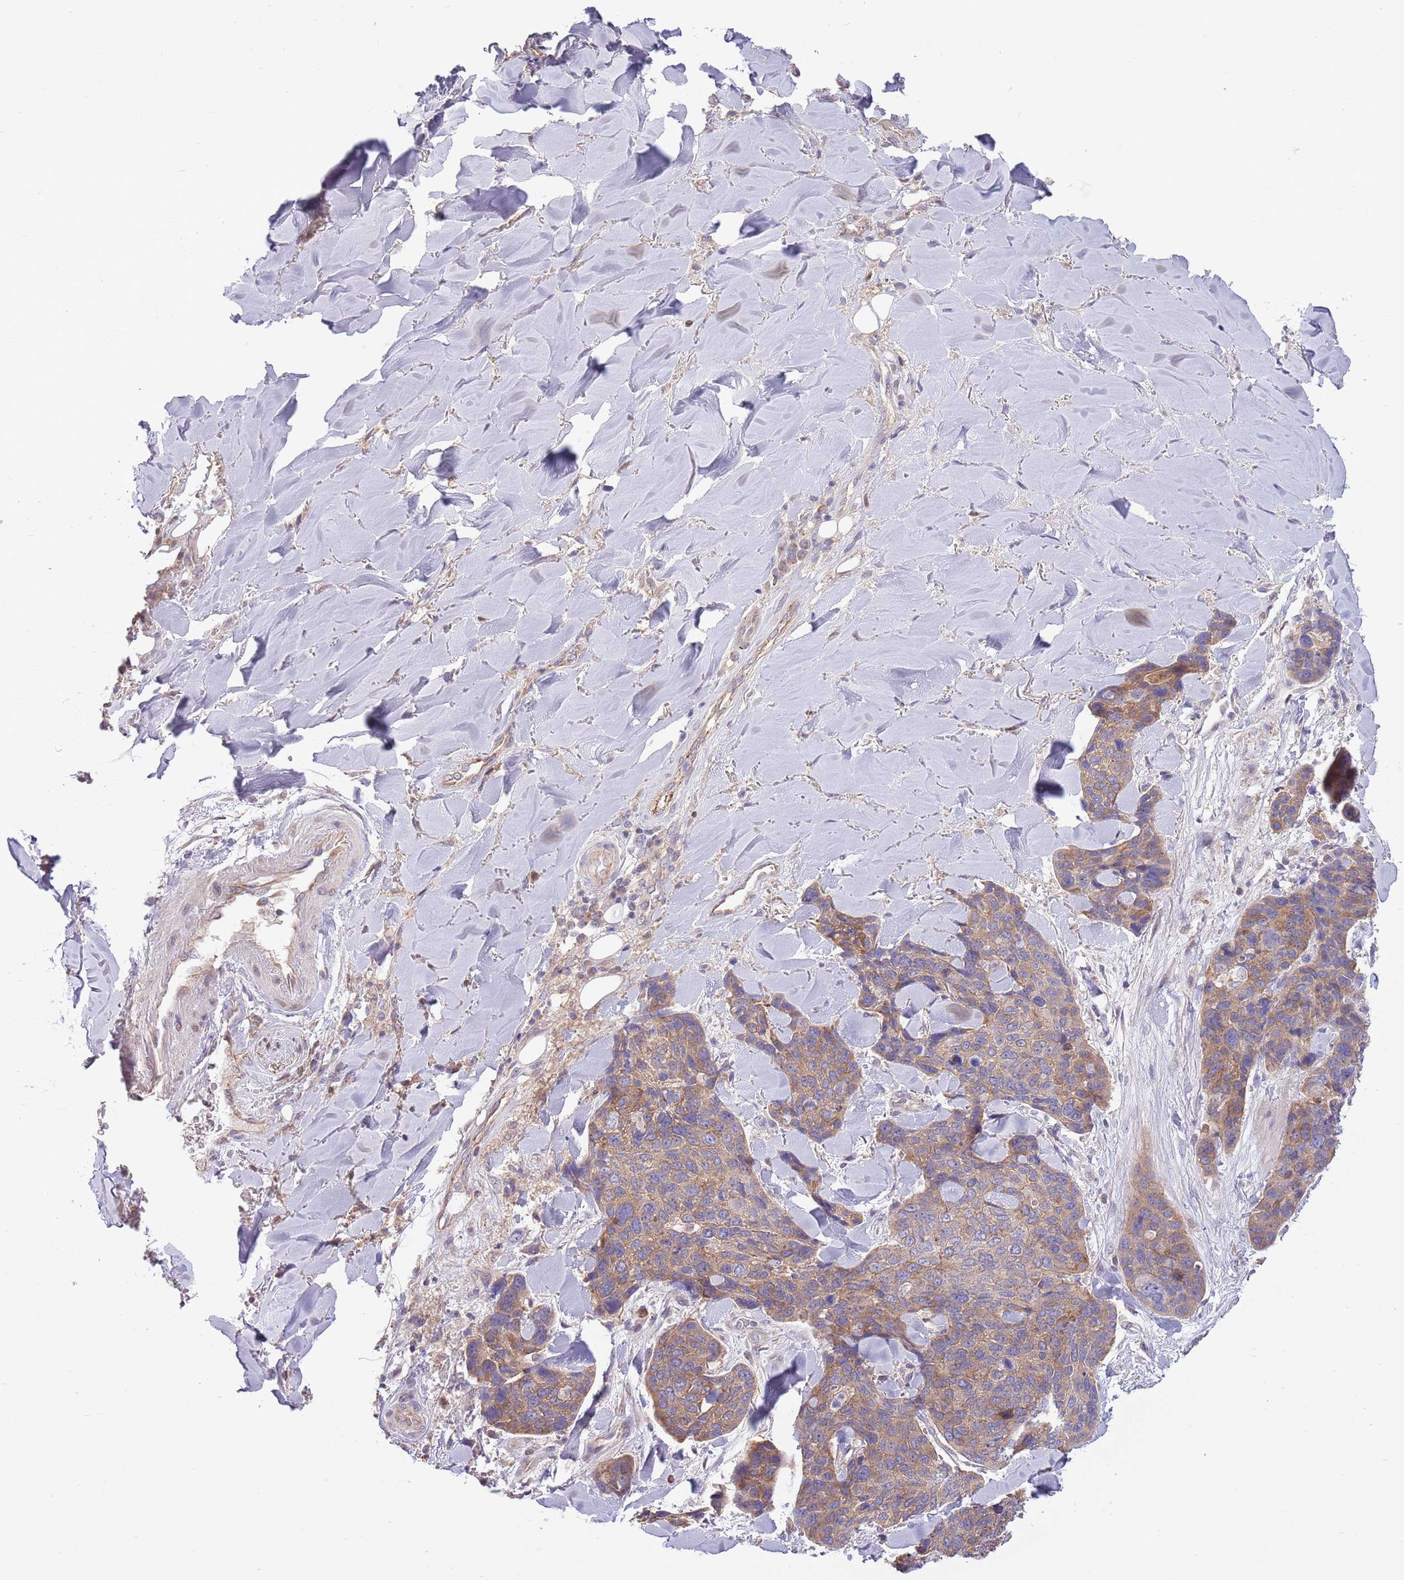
{"staining": {"intensity": "moderate", "quantity": ">75%", "location": "cytoplasmic/membranous"}, "tissue": "skin cancer", "cell_type": "Tumor cells", "image_type": "cancer", "snomed": [{"axis": "morphology", "description": "Basal cell carcinoma"}, {"axis": "topography", "description": "Skin"}], "caption": "IHC image of basal cell carcinoma (skin) stained for a protein (brown), which displays medium levels of moderate cytoplasmic/membranous positivity in approximately >75% of tumor cells.", "gene": "ARL2BP", "patient": {"sex": "female", "age": 74}}